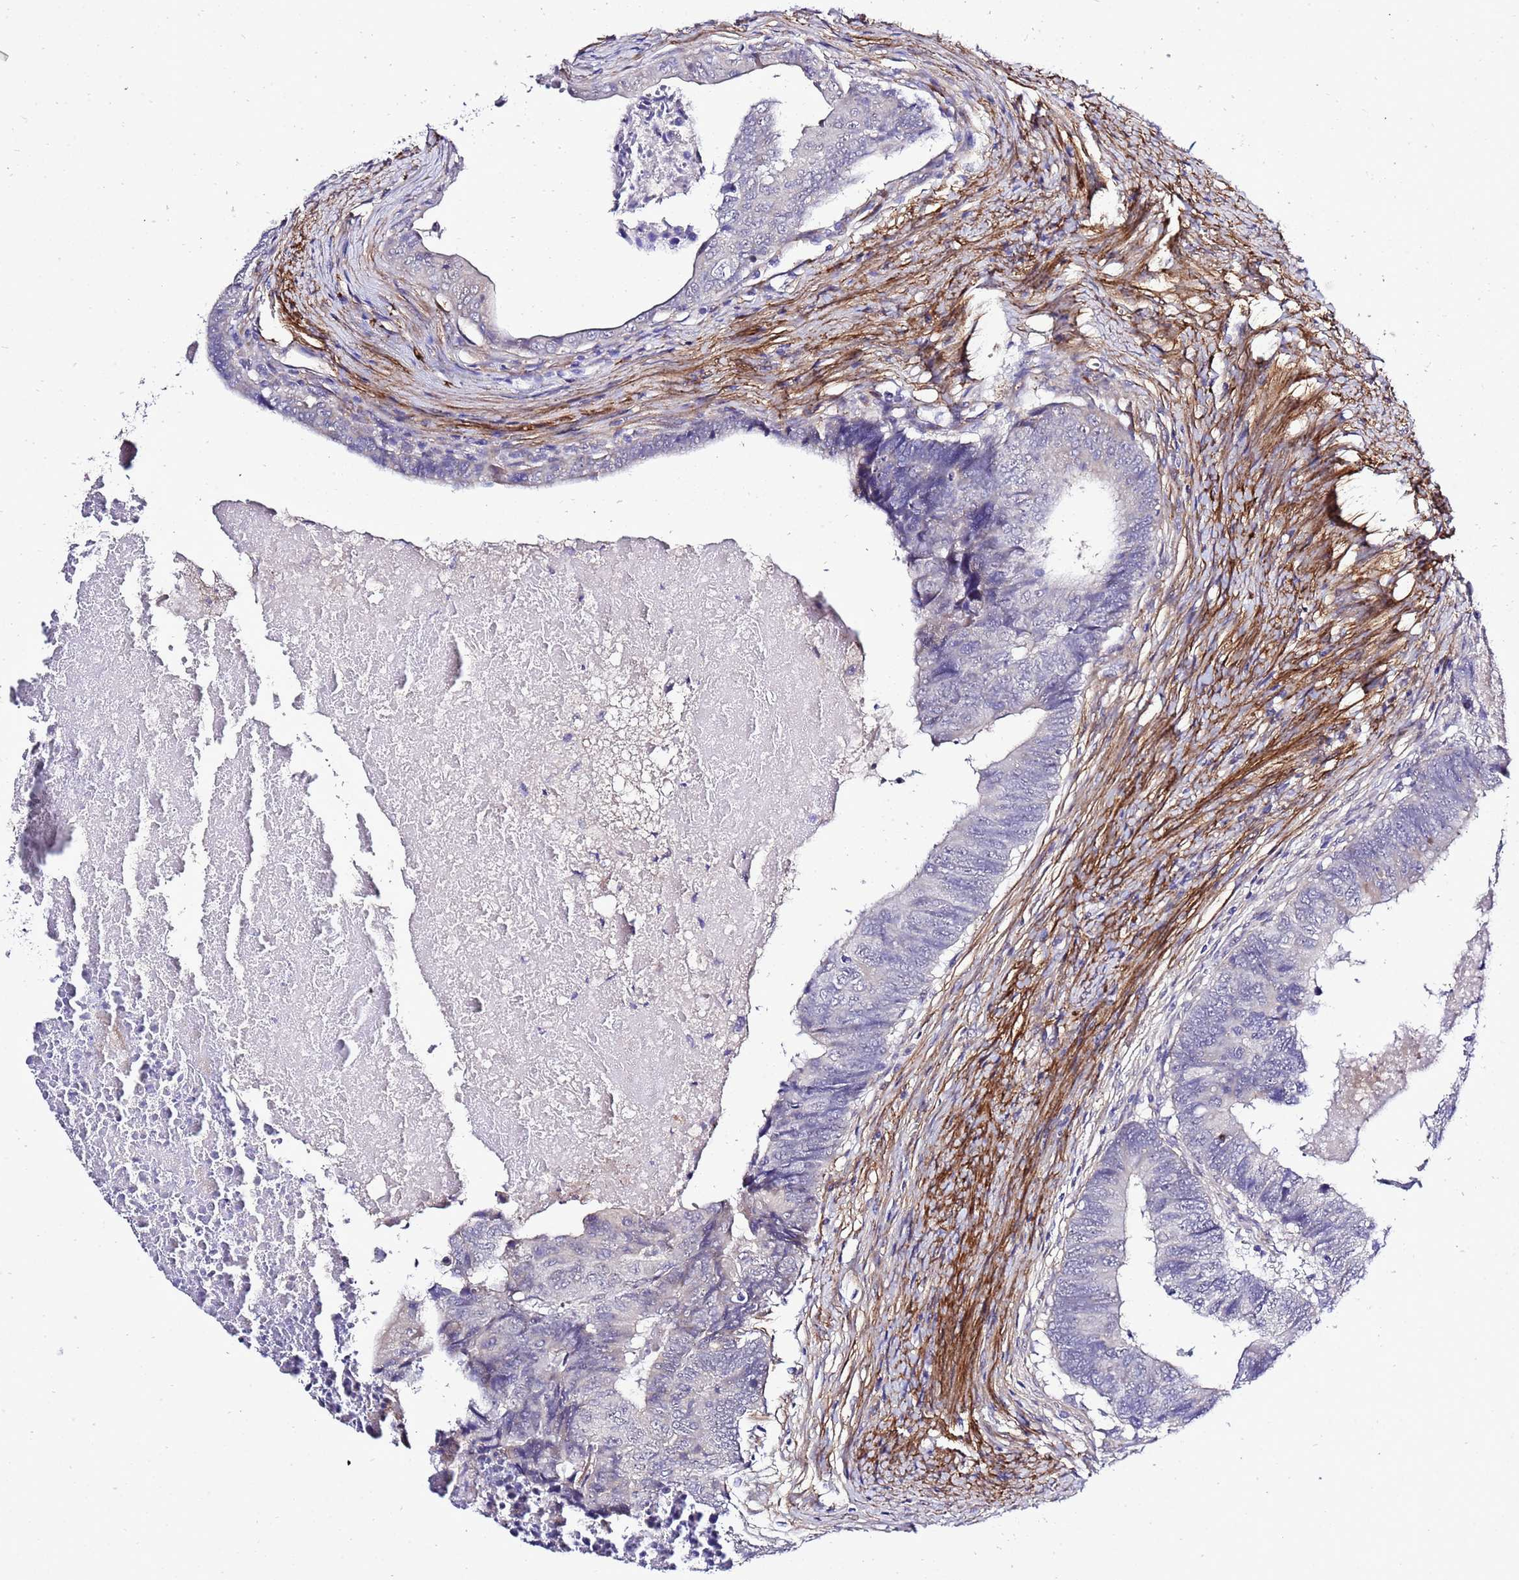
{"staining": {"intensity": "negative", "quantity": "none", "location": "none"}, "tissue": "colorectal cancer", "cell_type": "Tumor cells", "image_type": "cancer", "snomed": [{"axis": "morphology", "description": "Adenocarcinoma, NOS"}, {"axis": "topography", "description": "Colon"}], "caption": "High magnification brightfield microscopy of adenocarcinoma (colorectal) stained with DAB (3,3'-diaminobenzidine) (brown) and counterstained with hematoxylin (blue): tumor cells show no significant expression.", "gene": "GZF1", "patient": {"sex": "female", "age": 67}}